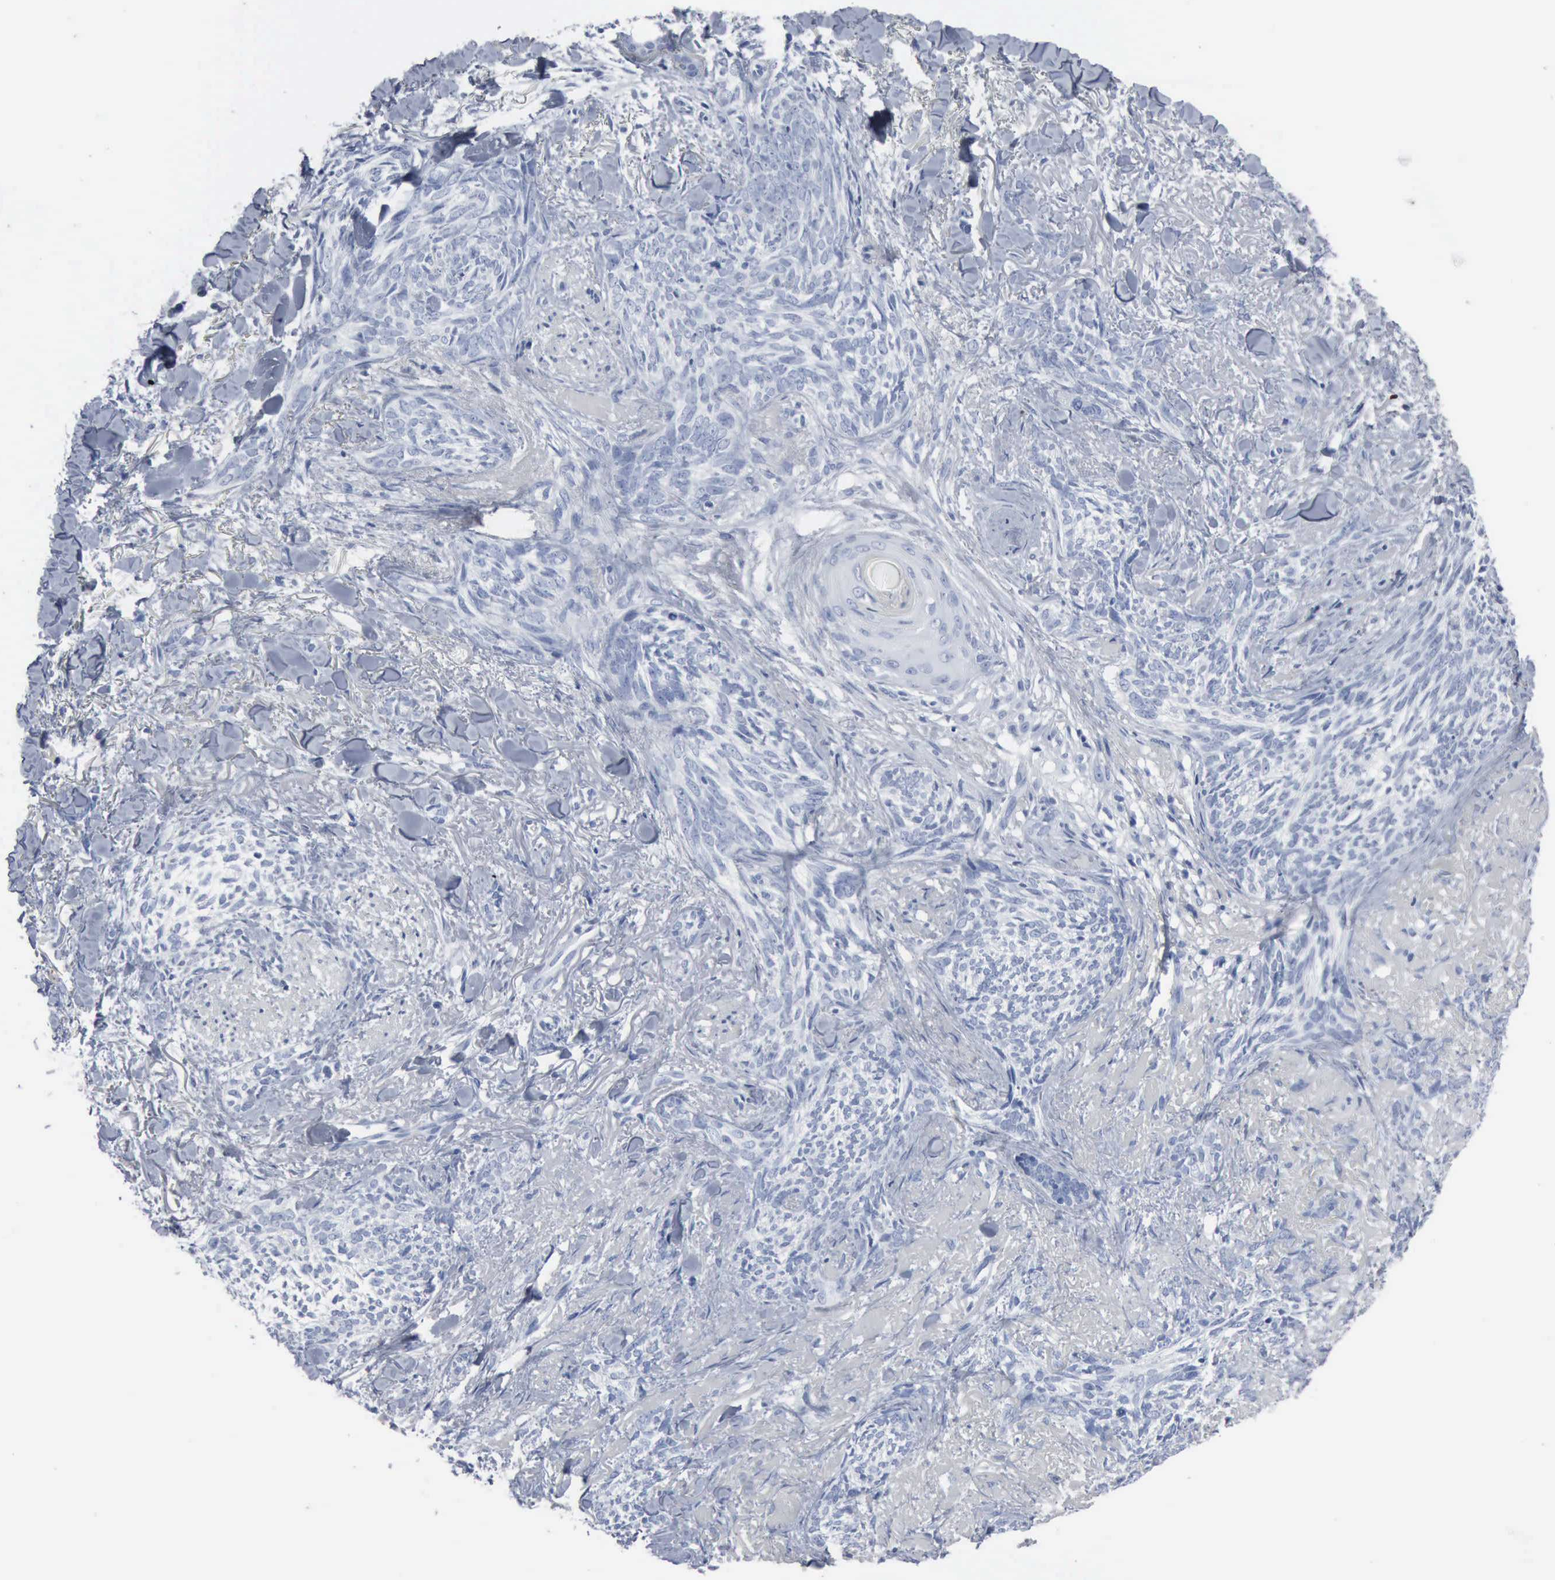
{"staining": {"intensity": "negative", "quantity": "none", "location": "none"}, "tissue": "skin cancer", "cell_type": "Tumor cells", "image_type": "cancer", "snomed": [{"axis": "morphology", "description": "Basal cell carcinoma"}, {"axis": "topography", "description": "Skin"}], "caption": "The micrograph displays no staining of tumor cells in skin basal cell carcinoma. (Stains: DAB immunohistochemistry (IHC) with hematoxylin counter stain, Microscopy: brightfield microscopy at high magnification).", "gene": "DMD", "patient": {"sex": "female", "age": 81}}